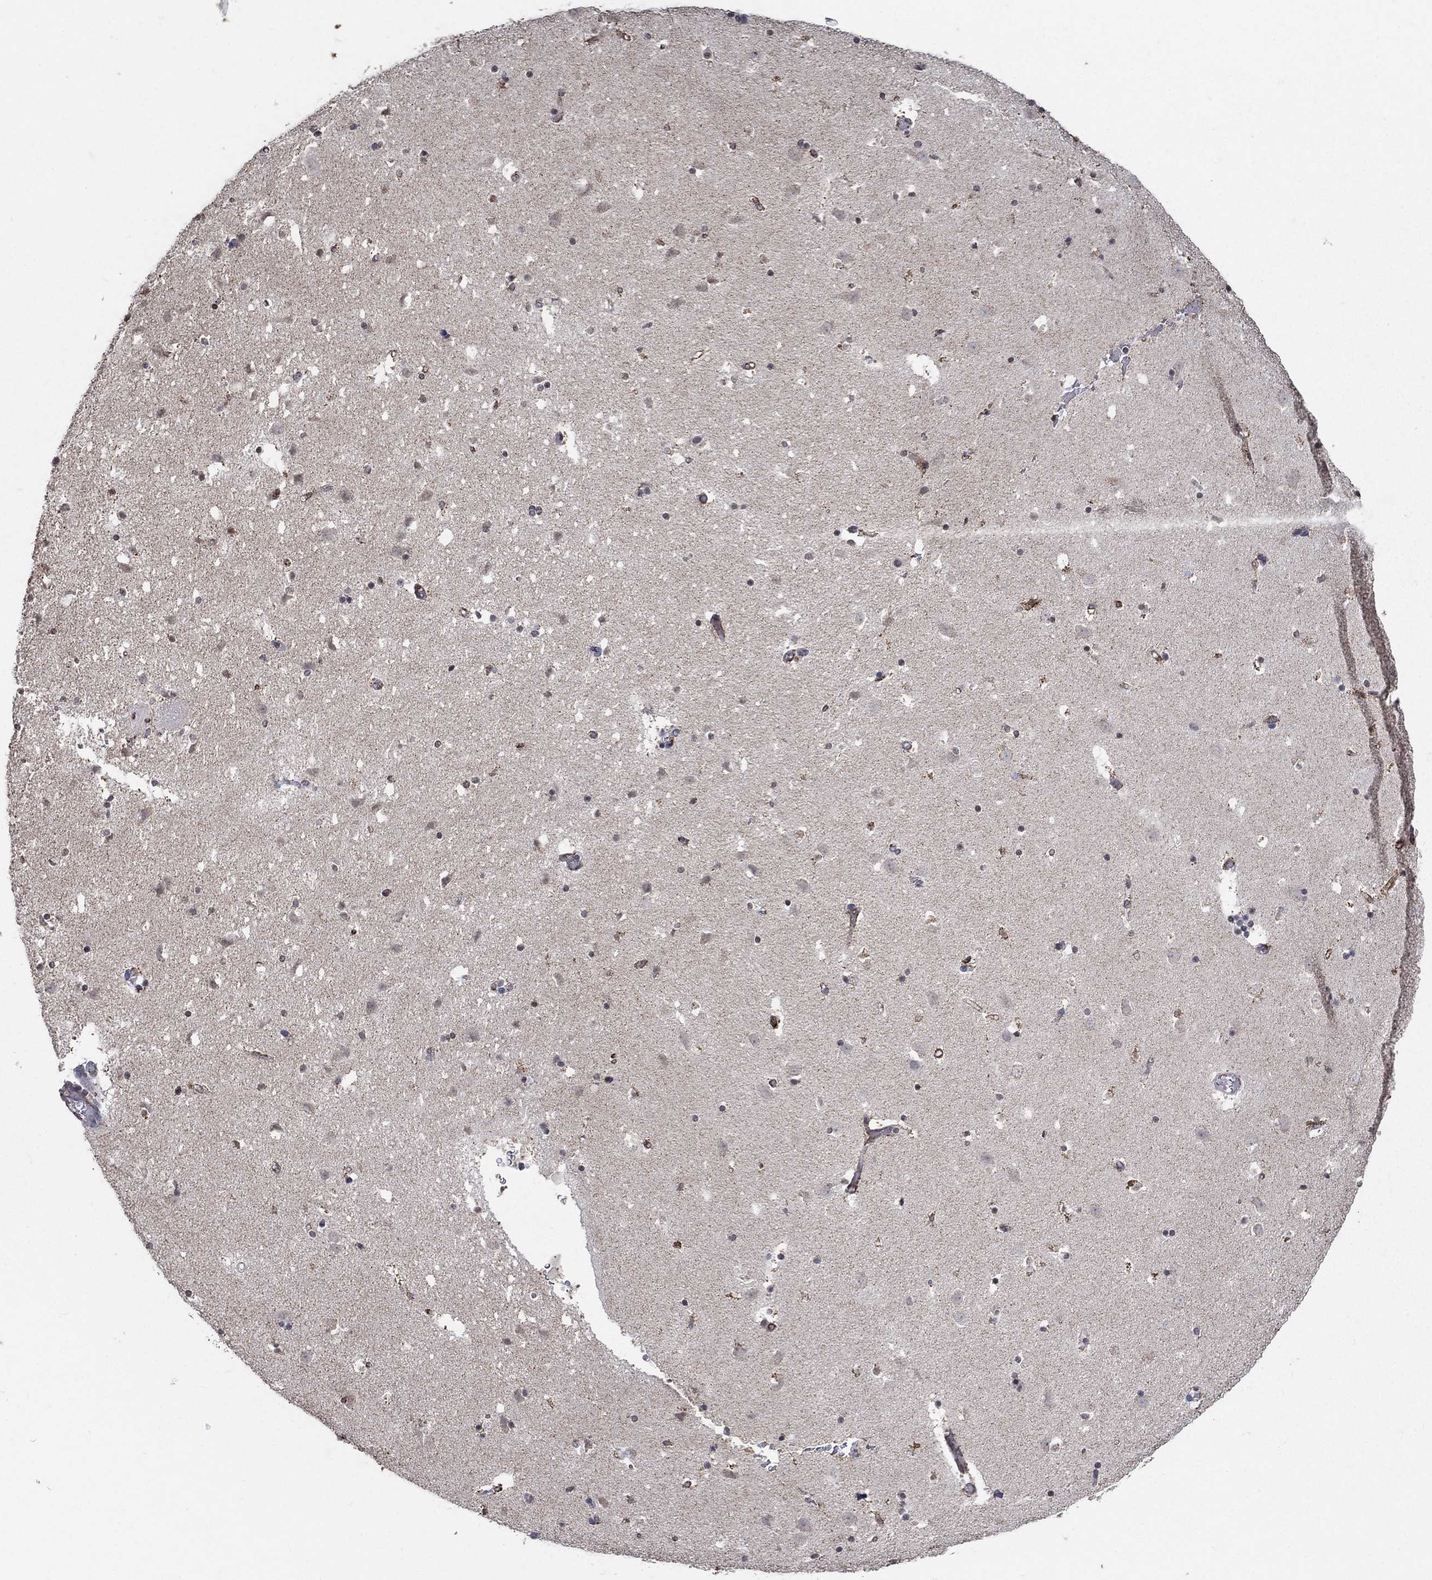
{"staining": {"intensity": "moderate", "quantity": "<25%", "location": "cytoplasmic/membranous,nuclear"}, "tissue": "caudate", "cell_type": "Glial cells", "image_type": "normal", "snomed": [{"axis": "morphology", "description": "Normal tissue, NOS"}, {"axis": "topography", "description": "Lateral ventricle wall"}], "caption": "This micrograph demonstrates immunohistochemistry staining of unremarkable caudate, with low moderate cytoplasmic/membranous,nuclear expression in approximately <25% of glial cells.", "gene": "TINAG", "patient": {"sex": "female", "age": 42}}